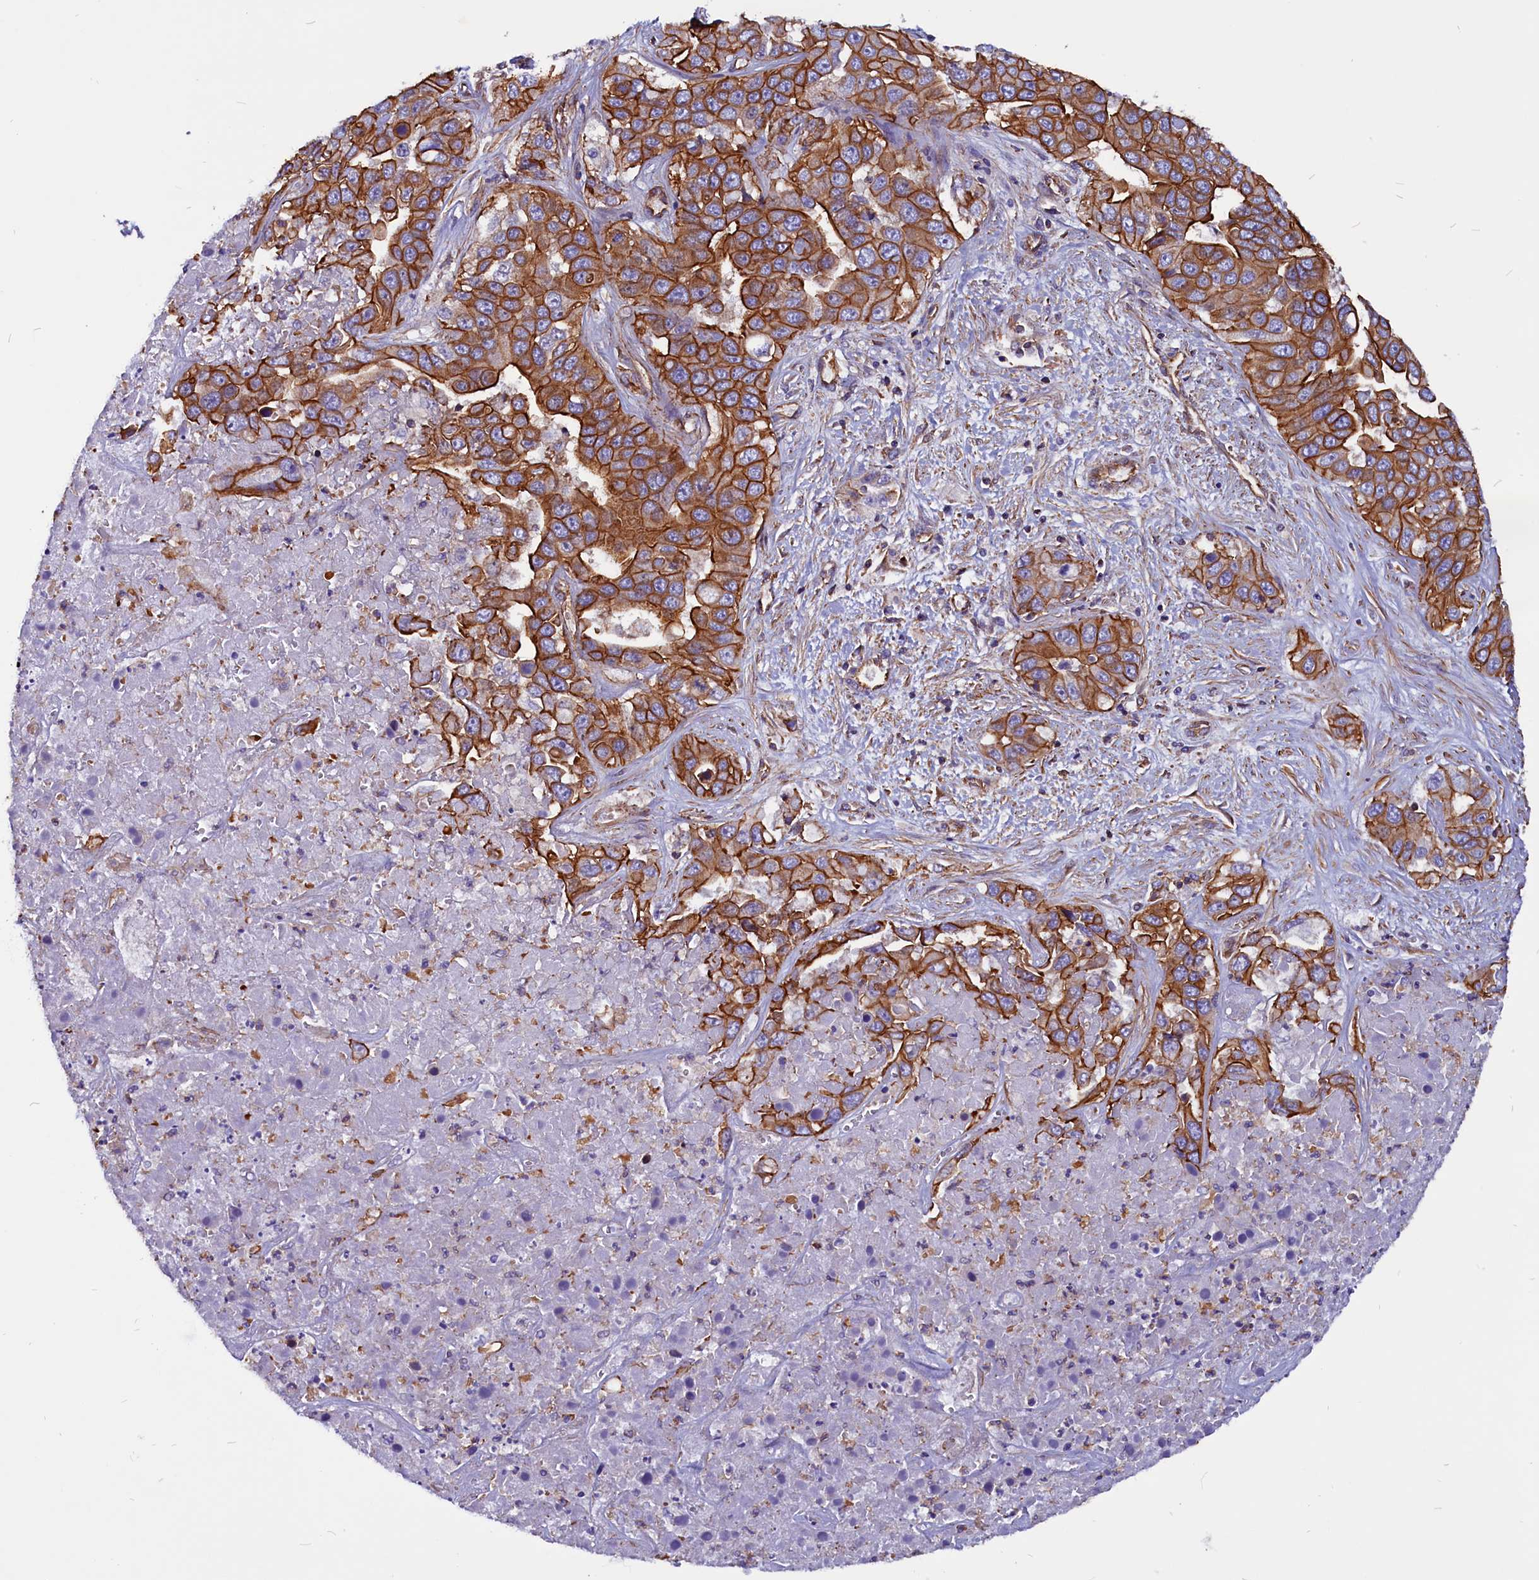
{"staining": {"intensity": "moderate", "quantity": ">75%", "location": "cytoplasmic/membranous"}, "tissue": "liver cancer", "cell_type": "Tumor cells", "image_type": "cancer", "snomed": [{"axis": "morphology", "description": "Cholangiocarcinoma"}, {"axis": "topography", "description": "Liver"}], "caption": "A histopathology image of liver cancer stained for a protein reveals moderate cytoplasmic/membranous brown staining in tumor cells. The staining was performed using DAB, with brown indicating positive protein expression. Nuclei are stained blue with hematoxylin.", "gene": "ZNF749", "patient": {"sex": "female", "age": 52}}